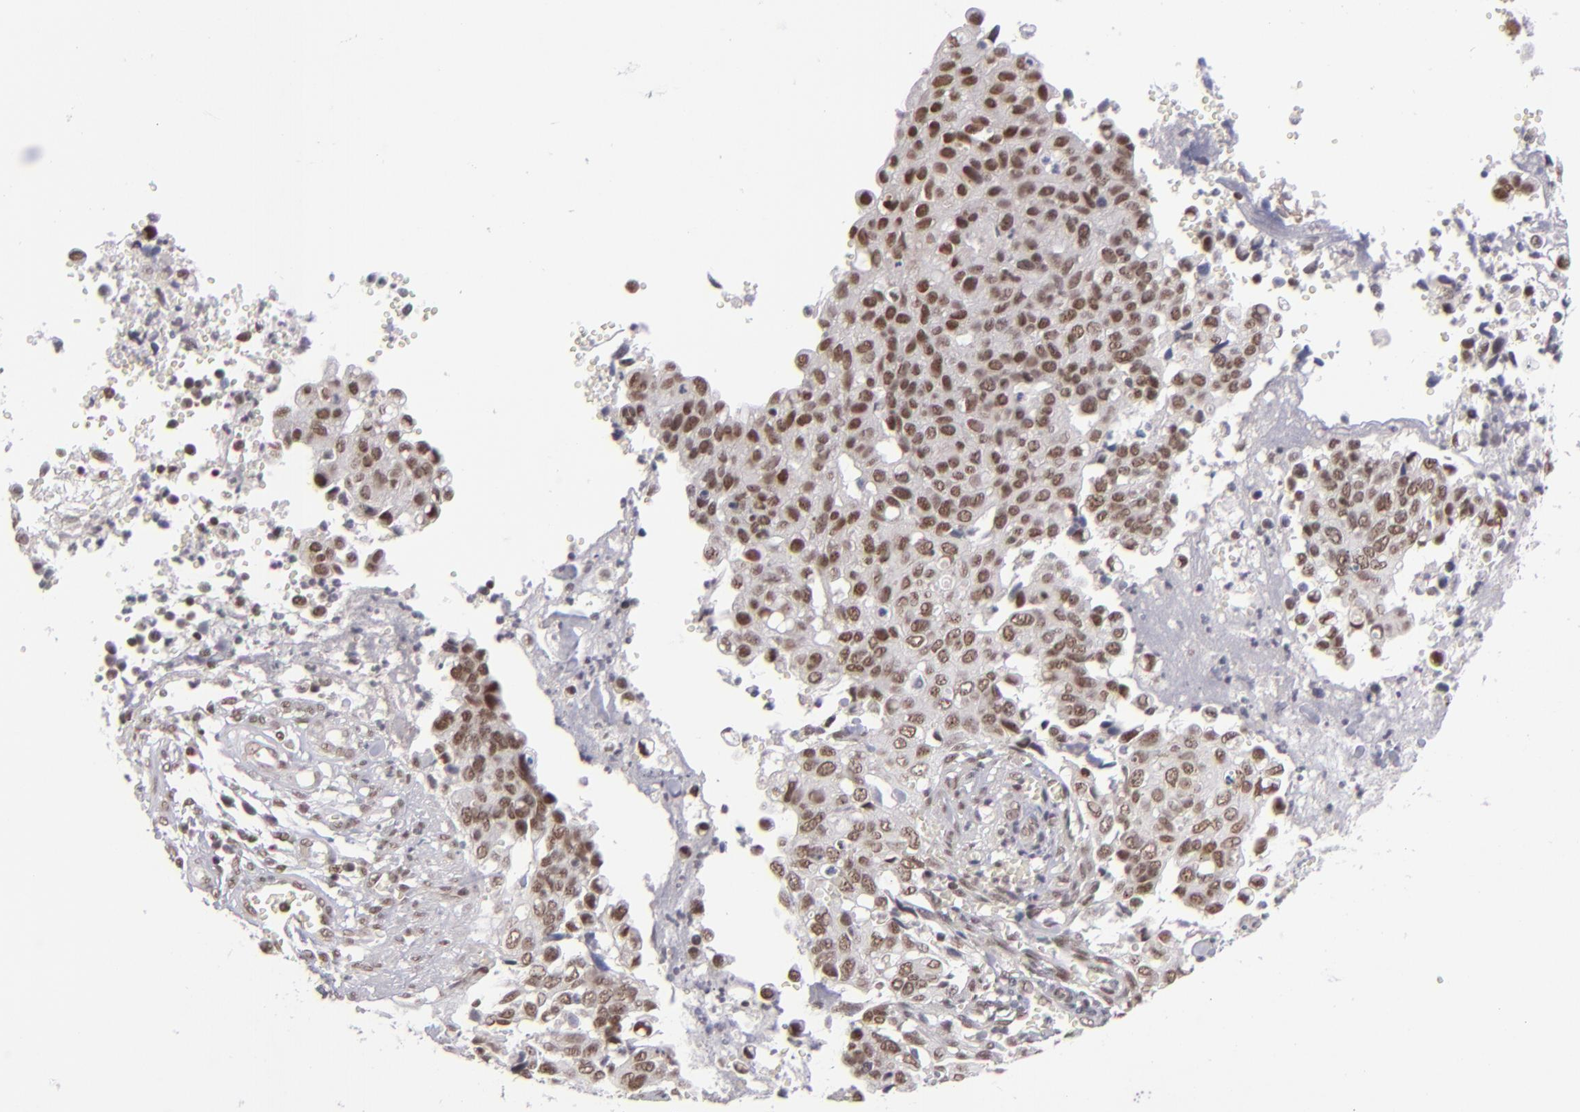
{"staining": {"intensity": "moderate", "quantity": "25%-75%", "location": "nuclear"}, "tissue": "cervical cancer", "cell_type": "Tumor cells", "image_type": "cancer", "snomed": [{"axis": "morphology", "description": "Normal tissue, NOS"}, {"axis": "morphology", "description": "Squamous cell carcinoma, NOS"}, {"axis": "topography", "description": "Cervix"}], "caption": "This image shows IHC staining of human cervical cancer, with medium moderate nuclear staining in approximately 25%-75% of tumor cells.", "gene": "MLLT3", "patient": {"sex": "female", "age": 45}}